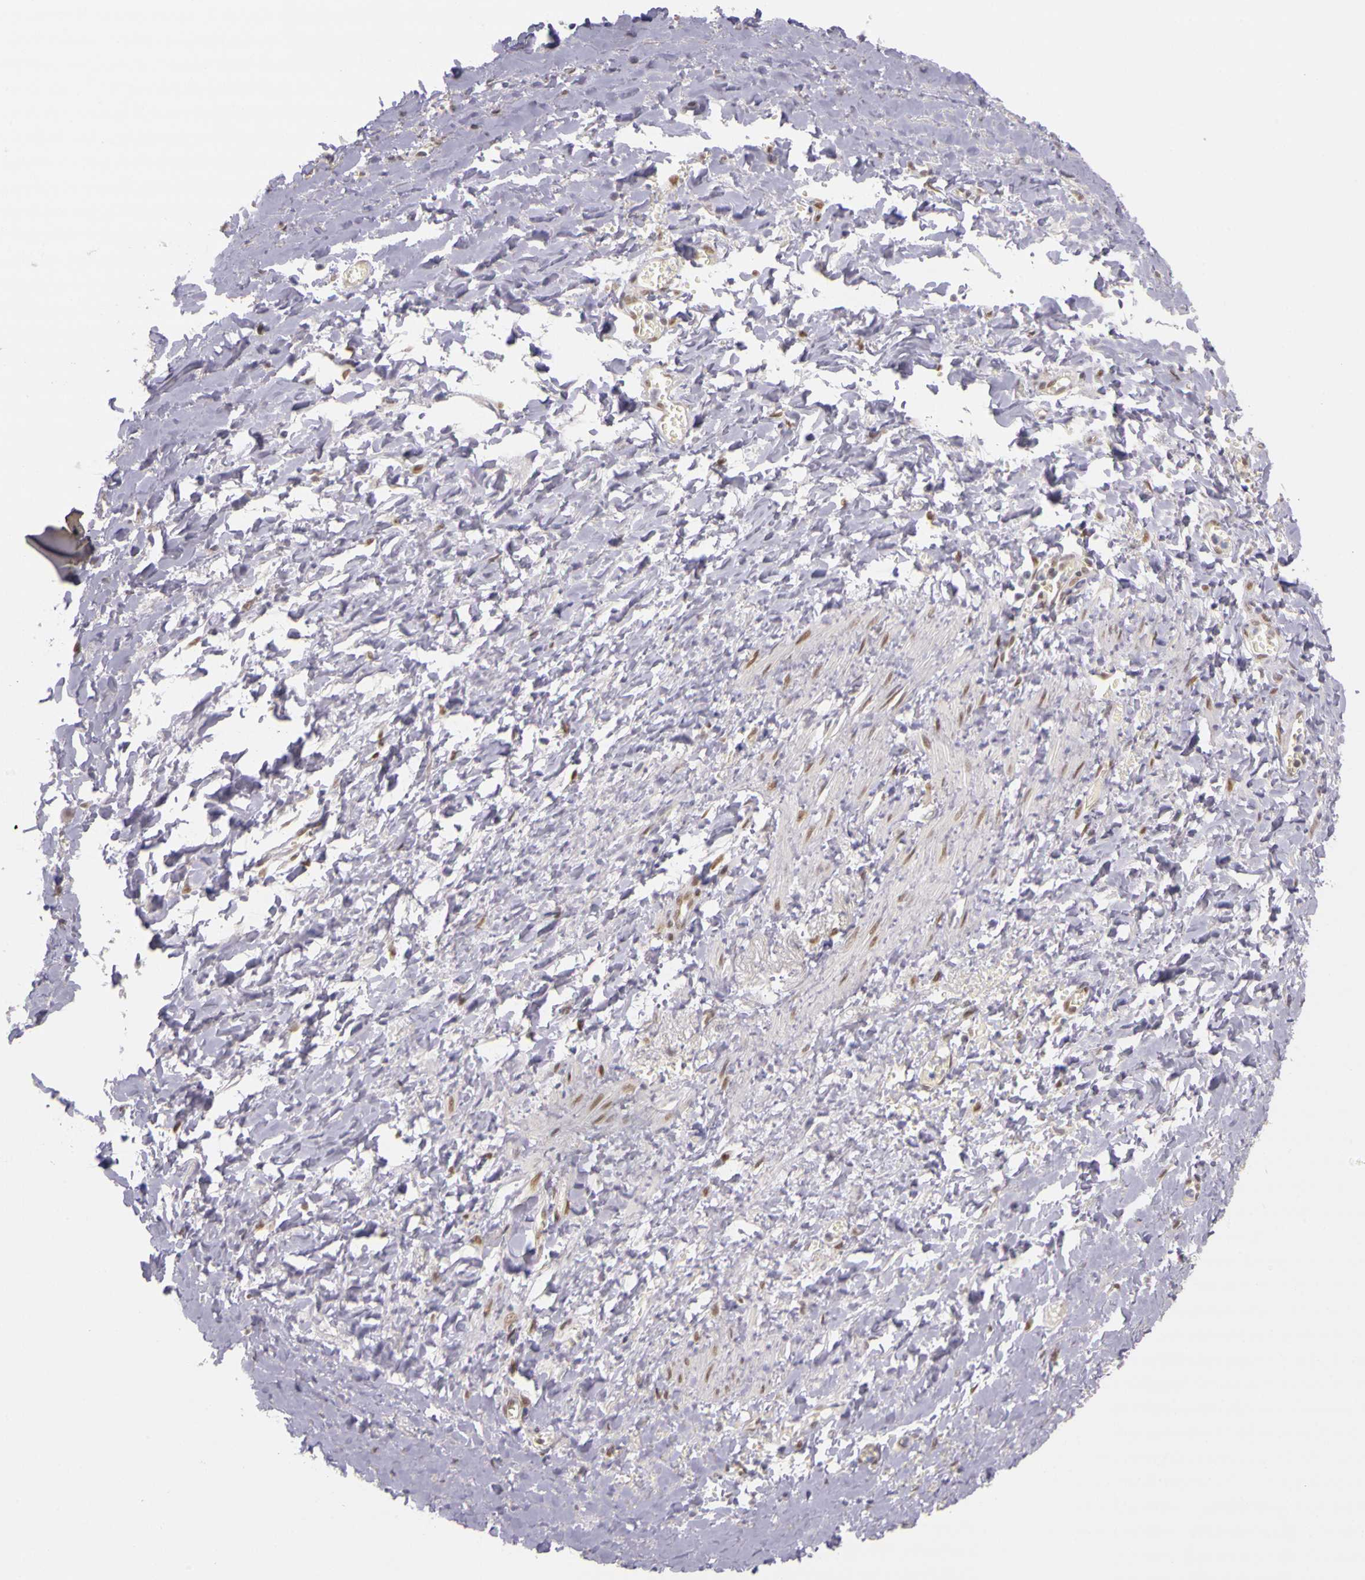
{"staining": {"intensity": "weak", "quantity": "25%-75%", "location": "nuclear"}, "tissue": "smooth muscle", "cell_type": "Smooth muscle cells", "image_type": "normal", "snomed": [{"axis": "morphology", "description": "Normal tissue, NOS"}, {"axis": "topography", "description": "Uterus"}], "caption": "Normal smooth muscle exhibits weak nuclear positivity in about 25%-75% of smooth muscle cells (brown staining indicates protein expression, while blue staining denotes nuclei)..", "gene": "WDR13", "patient": {"sex": "female", "age": 56}}